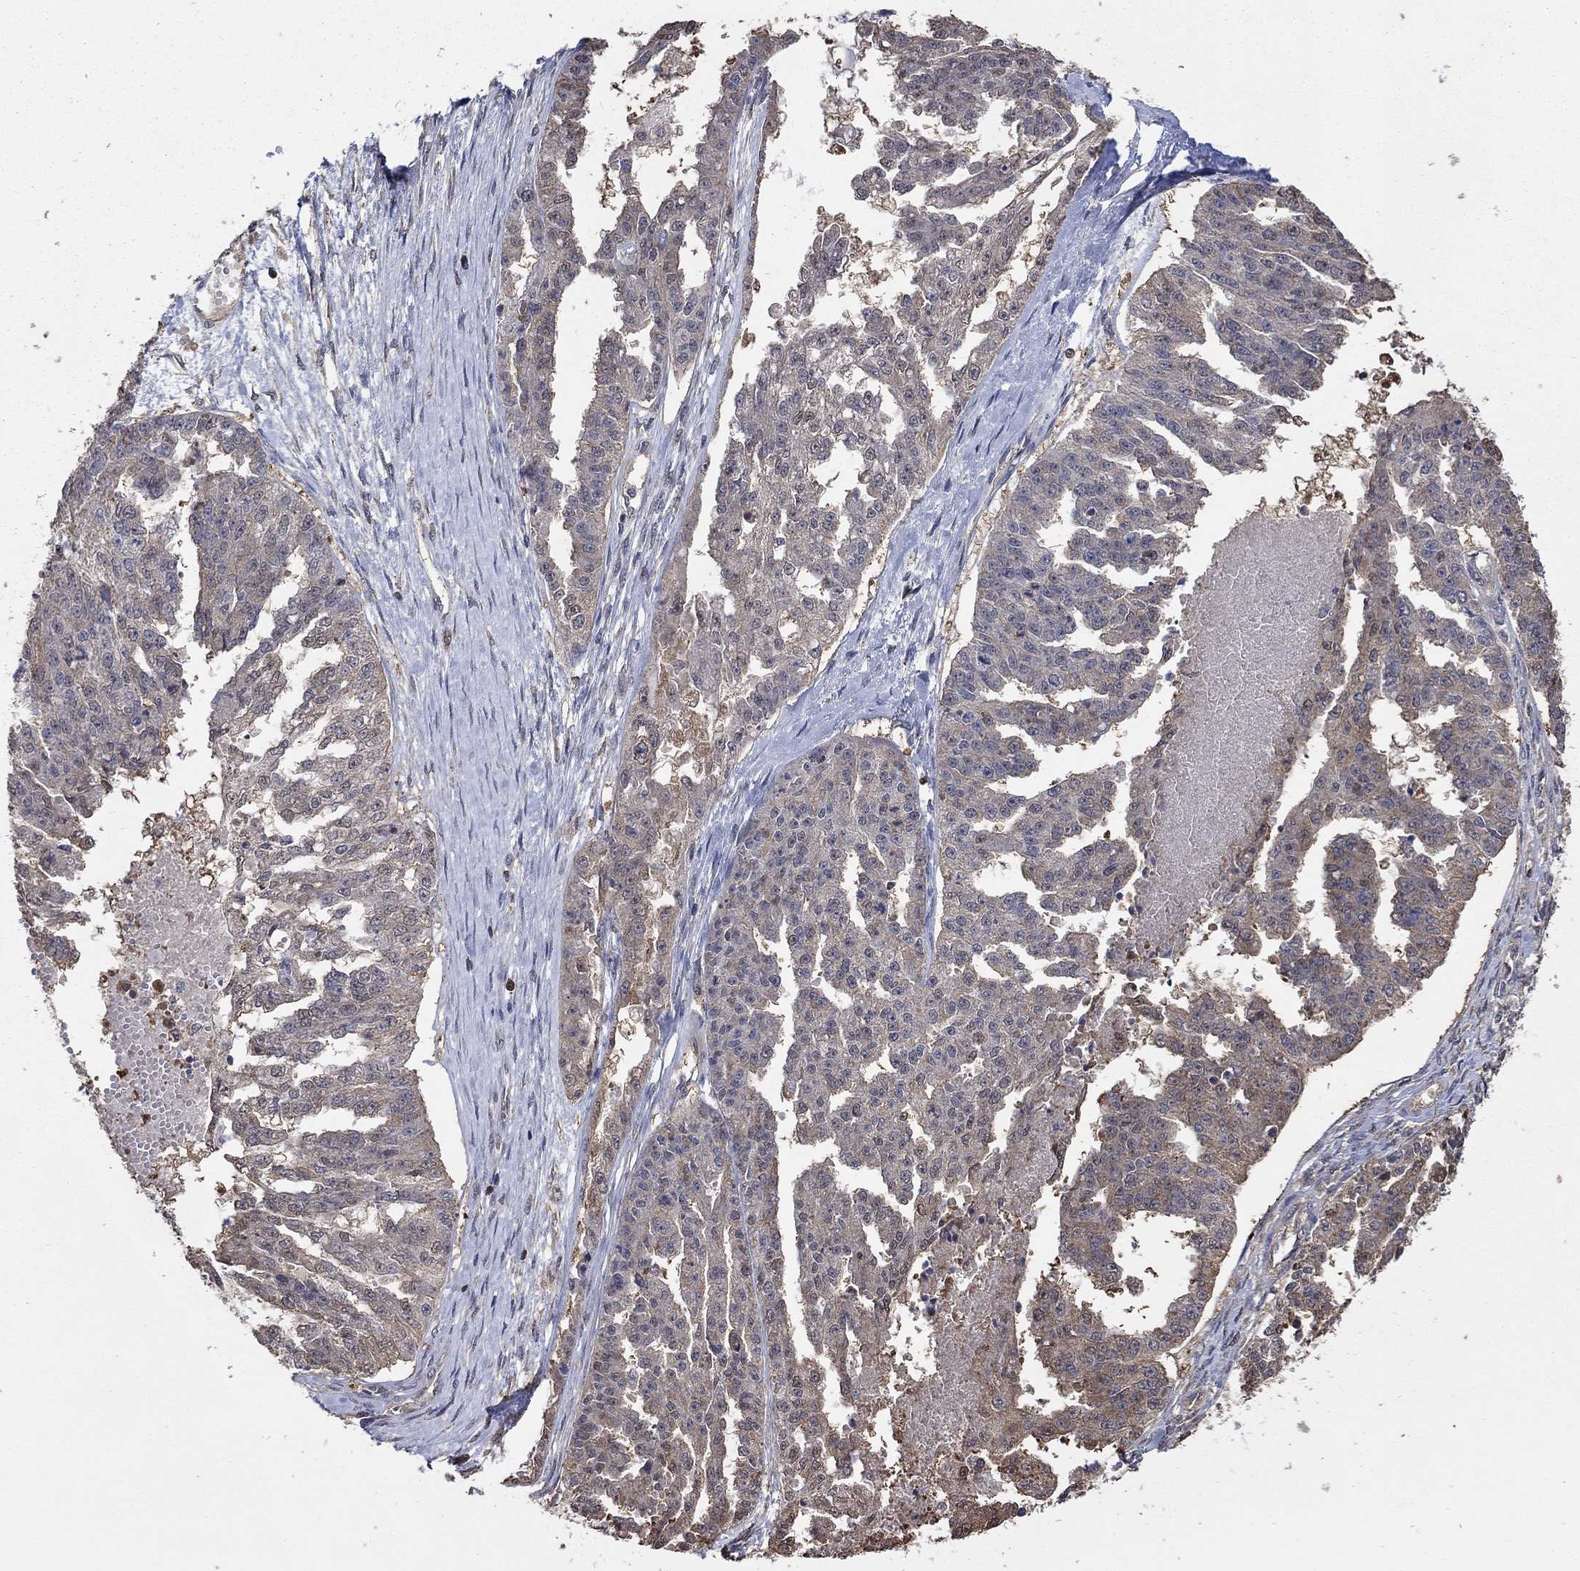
{"staining": {"intensity": "weak", "quantity": "<25%", "location": "cytoplasmic/membranous"}, "tissue": "ovarian cancer", "cell_type": "Tumor cells", "image_type": "cancer", "snomed": [{"axis": "morphology", "description": "Cystadenocarcinoma, serous, NOS"}, {"axis": "topography", "description": "Ovary"}], "caption": "Human serous cystadenocarcinoma (ovarian) stained for a protein using IHC displays no positivity in tumor cells.", "gene": "RNF114", "patient": {"sex": "female", "age": 58}}